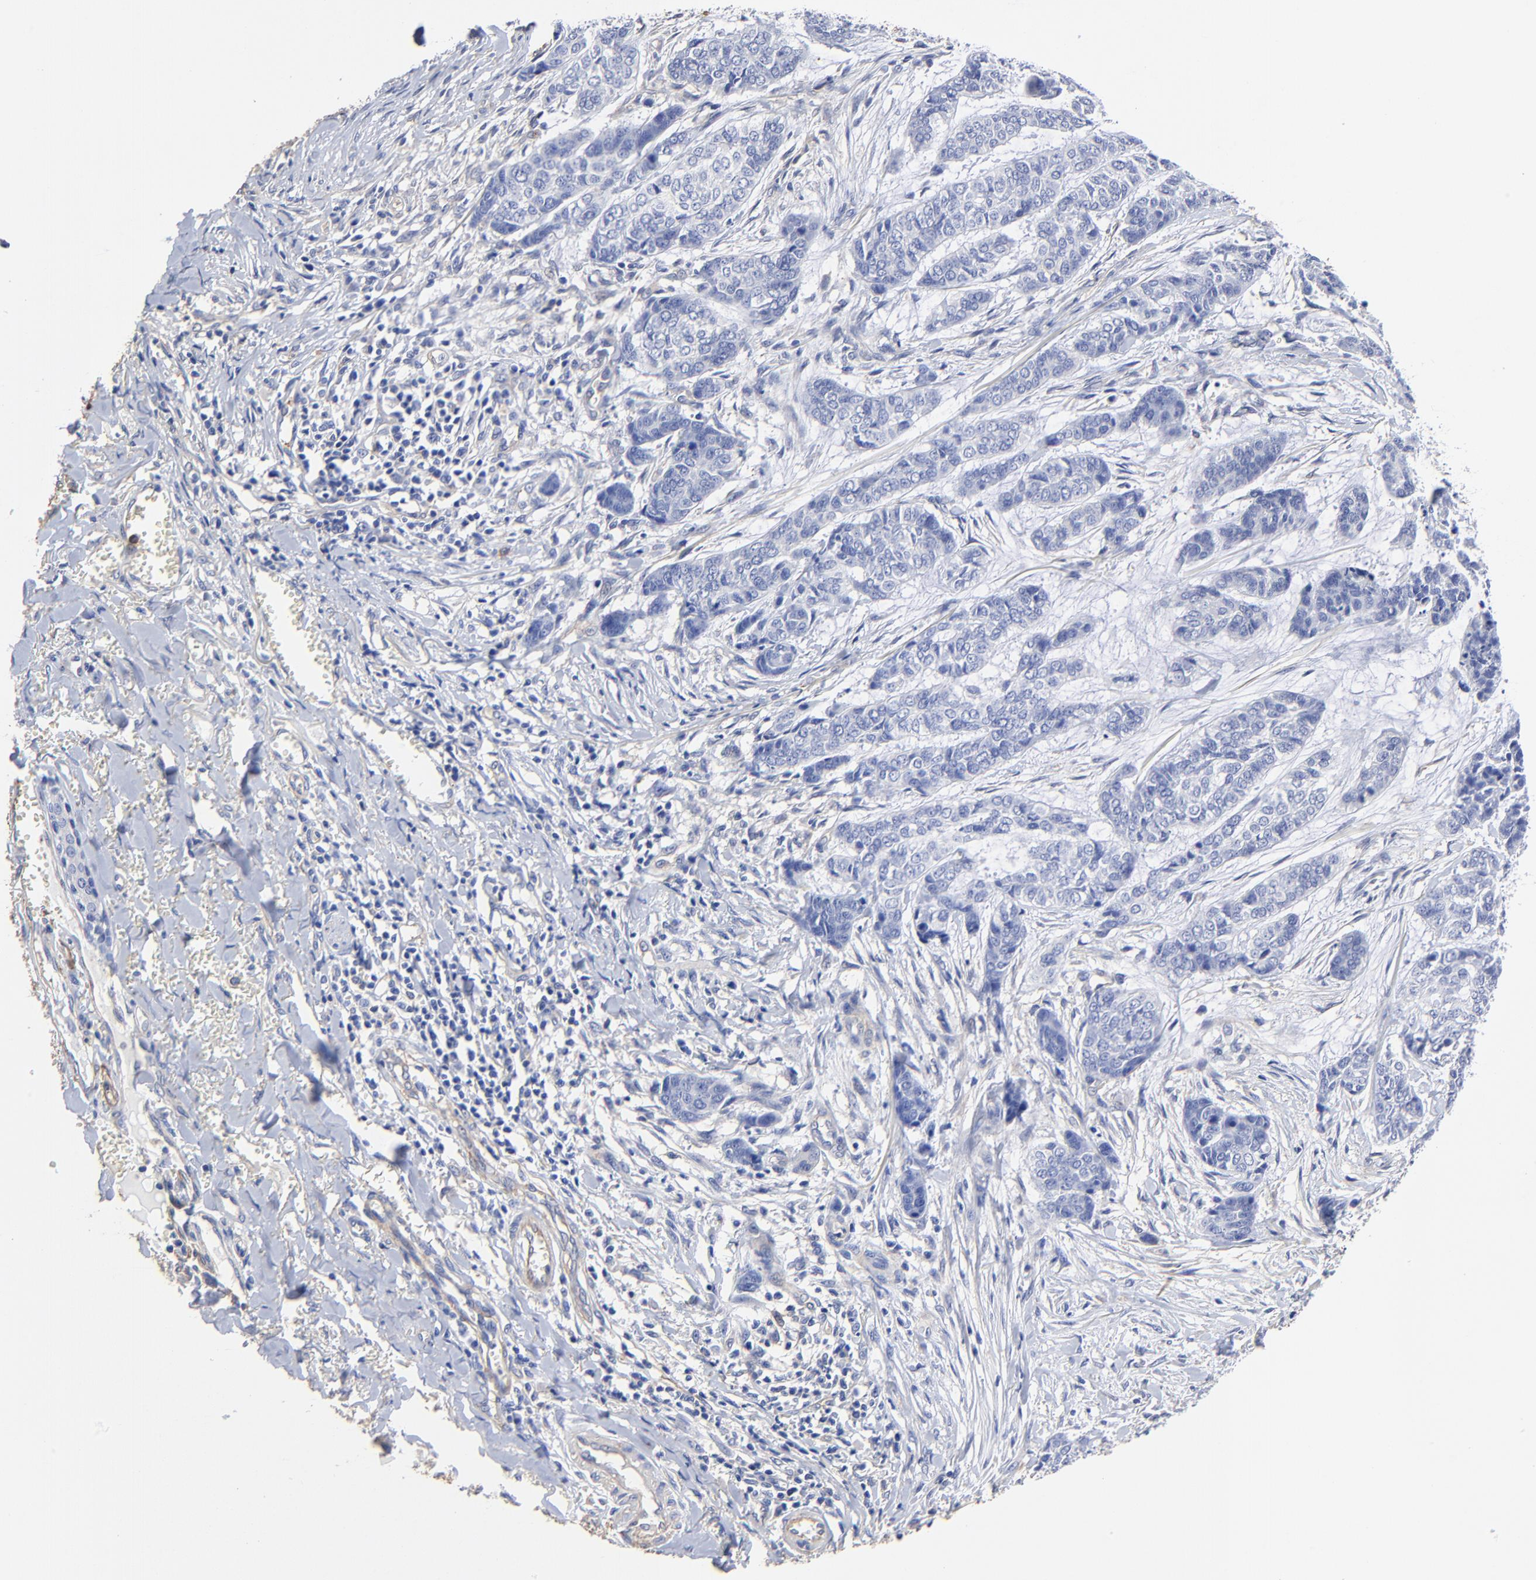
{"staining": {"intensity": "negative", "quantity": "none", "location": "none"}, "tissue": "skin cancer", "cell_type": "Tumor cells", "image_type": "cancer", "snomed": [{"axis": "morphology", "description": "Basal cell carcinoma"}, {"axis": "topography", "description": "Skin"}], "caption": "A micrograph of skin cancer (basal cell carcinoma) stained for a protein displays no brown staining in tumor cells.", "gene": "TAGLN2", "patient": {"sex": "female", "age": 64}}